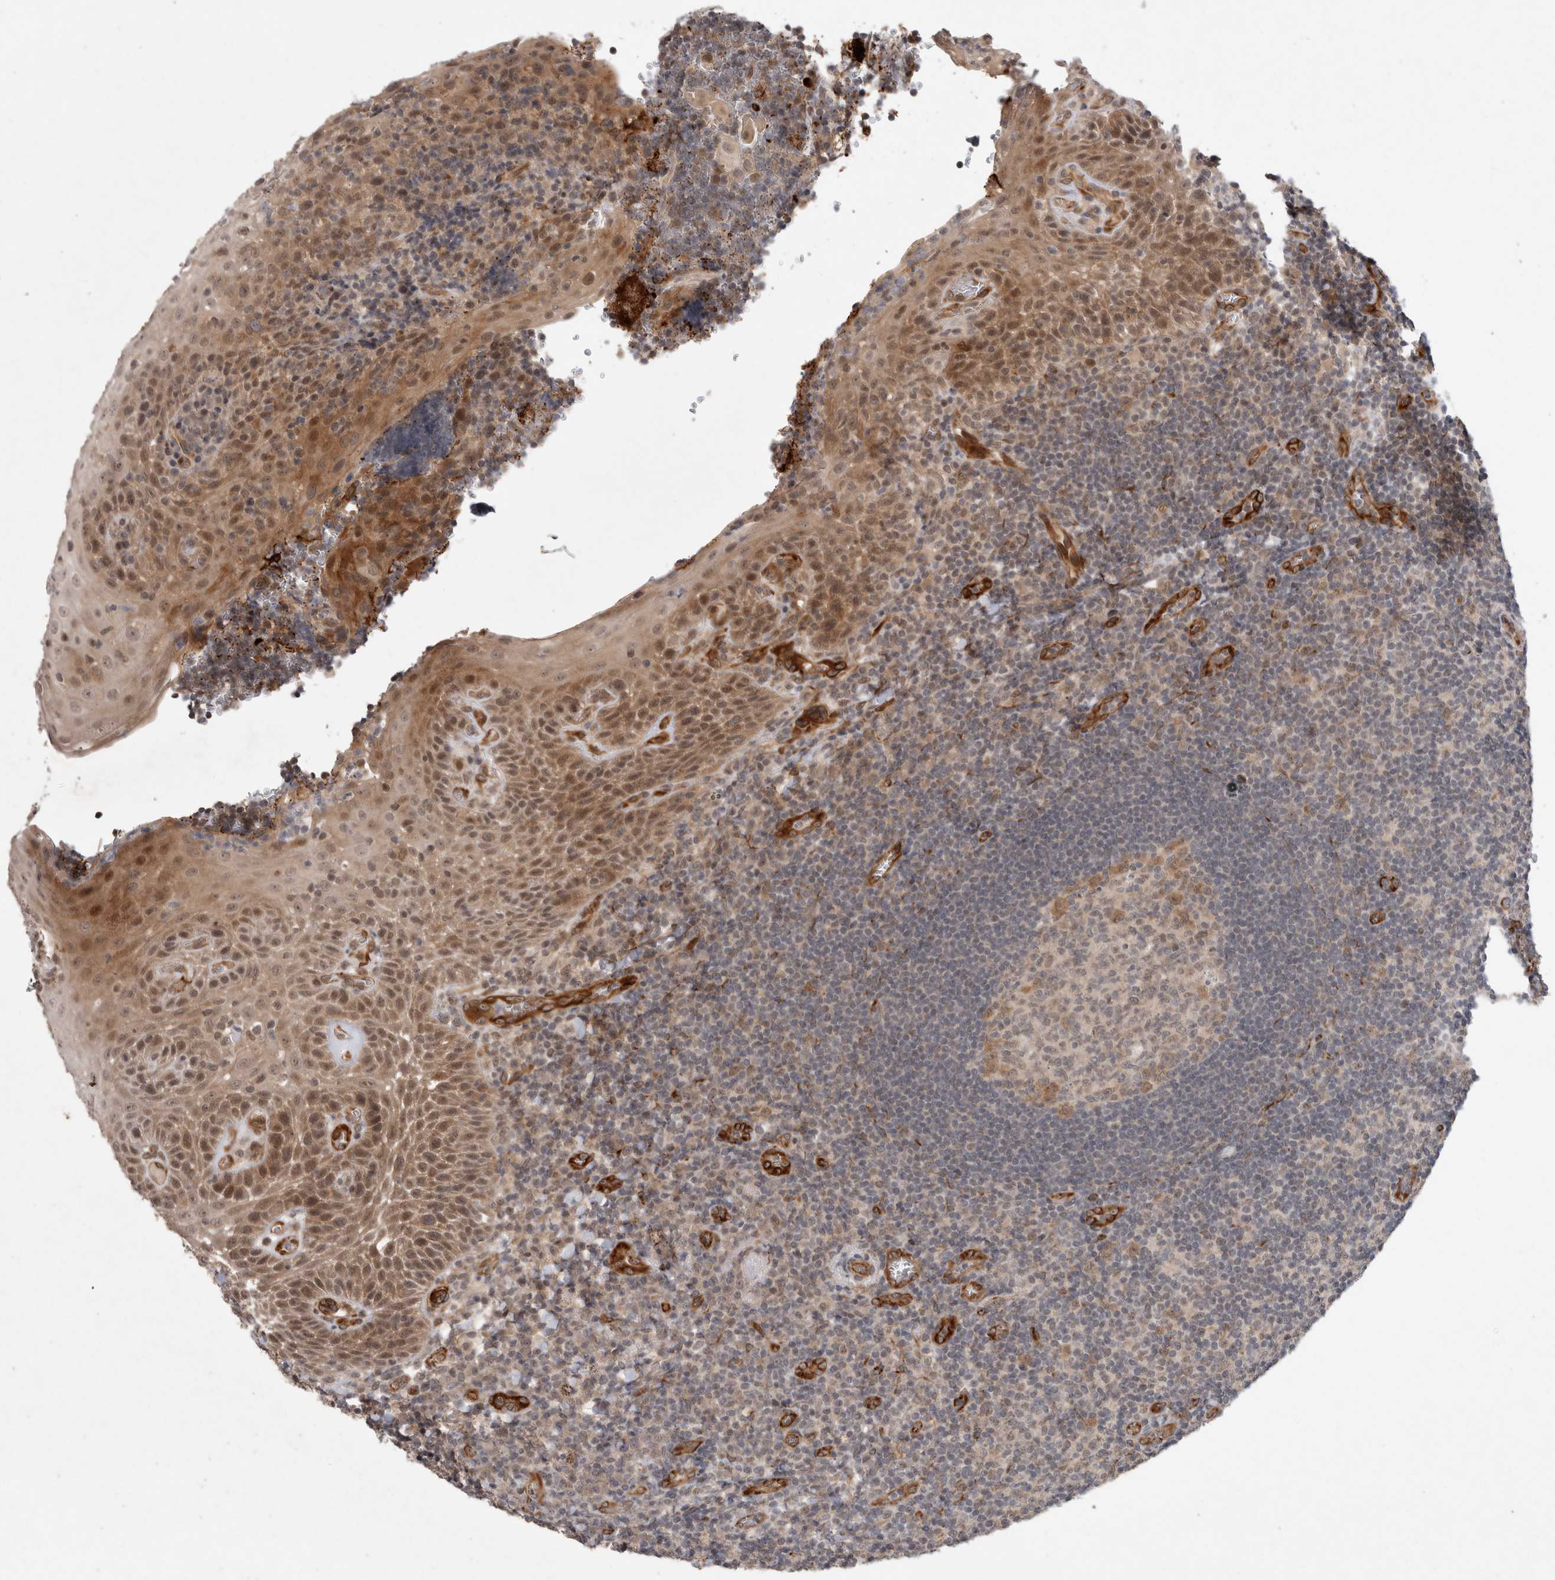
{"staining": {"intensity": "weak", "quantity": ">75%", "location": "cytoplasmic/membranous"}, "tissue": "tonsil", "cell_type": "Germinal center cells", "image_type": "normal", "snomed": [{"axis": "morphology", "description": "Normal tissue, NOS"}, {"axis": "topography", "description": "Tonsil"}], "caption": "Protein expression by IHC exhibits weak cytoplasmic/membranous staining in approximately >75% of germinal center cells in normal tonsil. (Brightfield microscopy of DAB IHC at high magnification).", "gene": "CRISPLD1", "patient": {"sex": "male", "age": 37}}